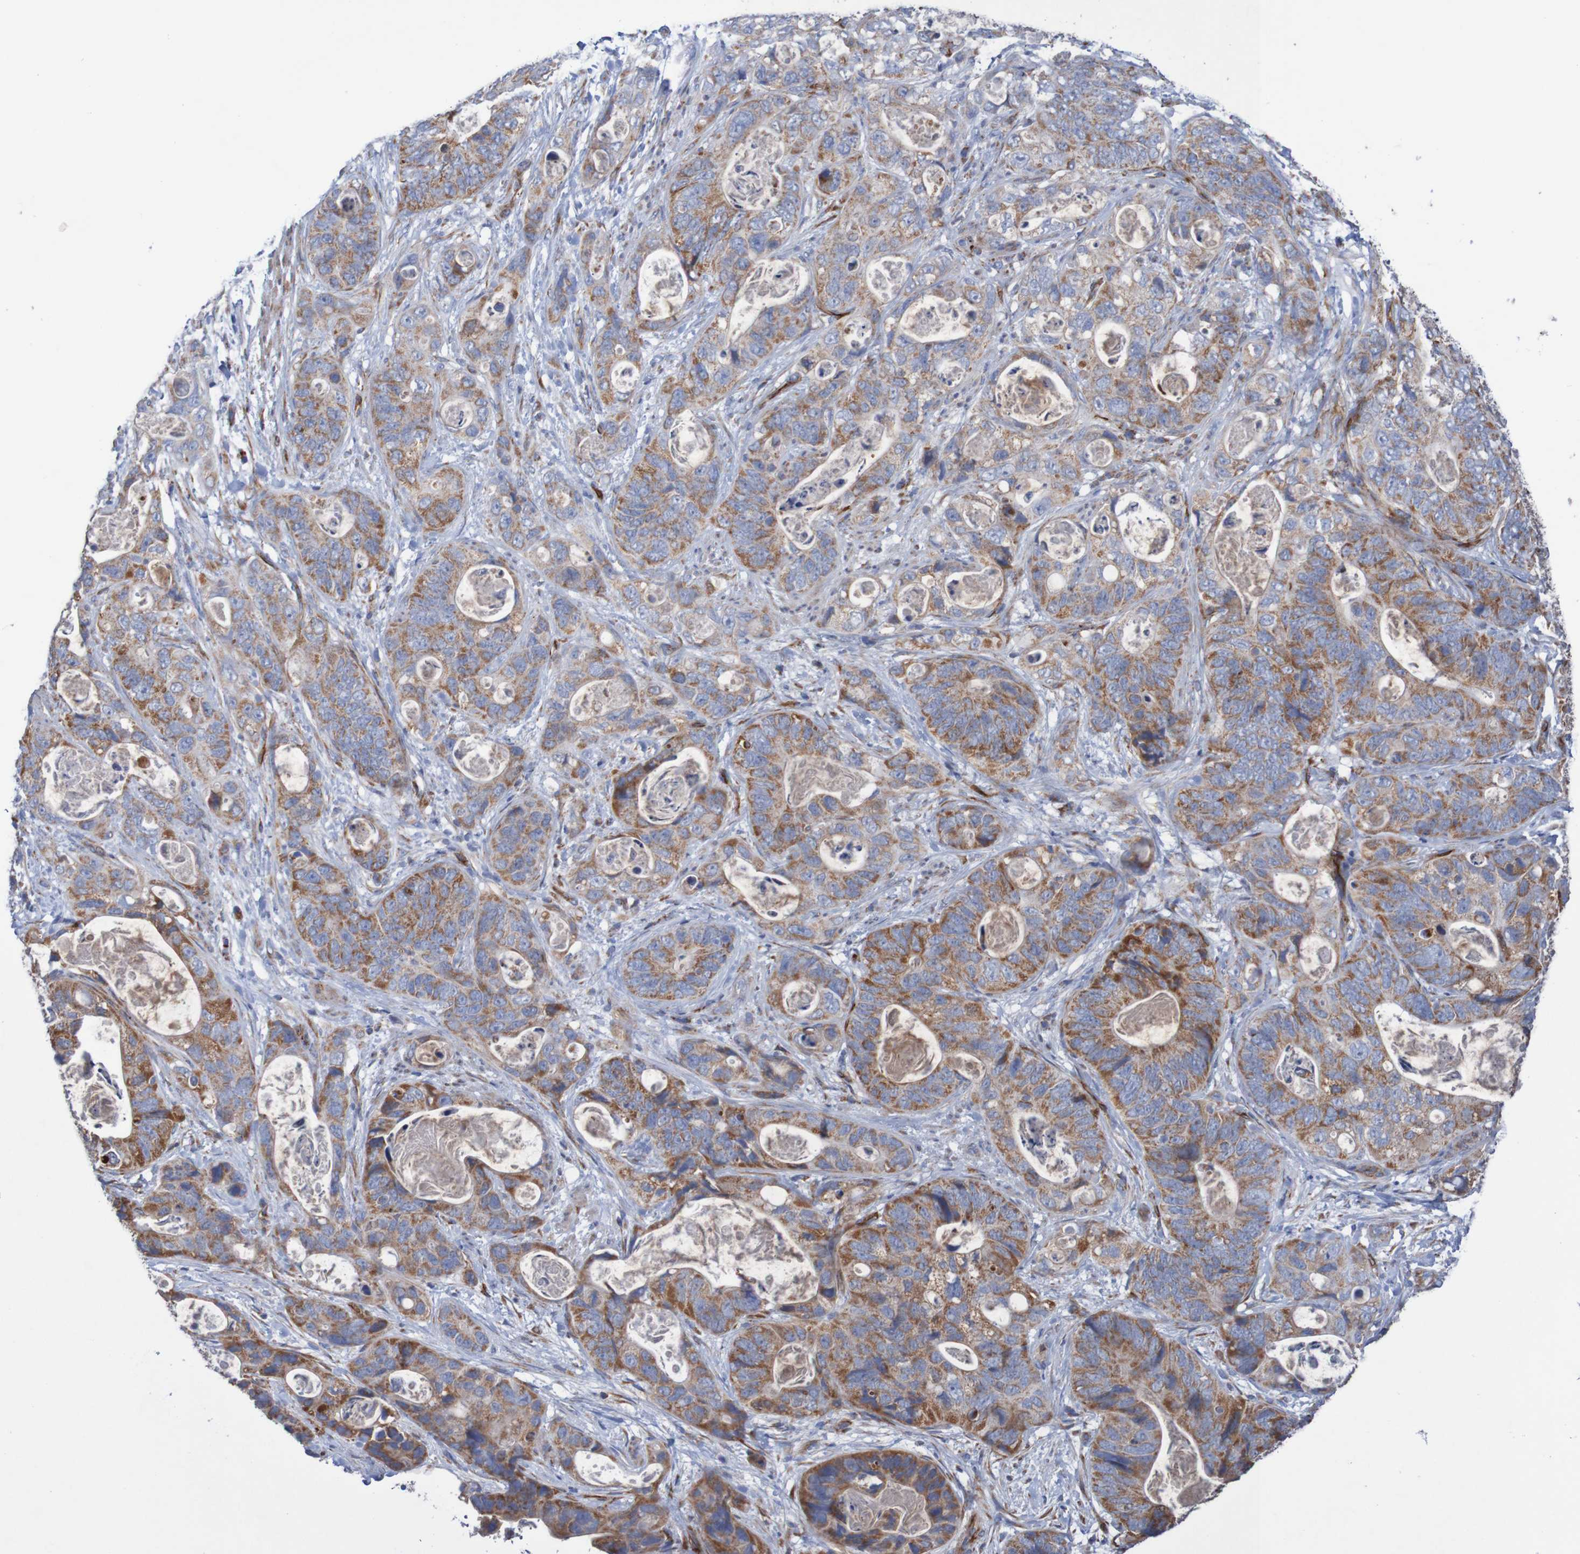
{"staining": {"intensity": "moderate", "quantity": ">75%", "location": "cytoplasmic/membranous"}, "tissue": "stomach cancer", "cell_type": "Tumor cells", "image_type": "cancer", "snomed": [{"axis": "morphology", "description": "Adenocarcinoma, NOS"}, {"axis": "topography", "description": "Stomach"}], "caption": "There is medium levels of moderate cytoplasmic/membranous positivity in tumor cells of stomach cancer, as demonstrated by immunohistochemical staining (brown color).", "gene": "MMEL1", "patient": {"sex": "female", "age": 89}}